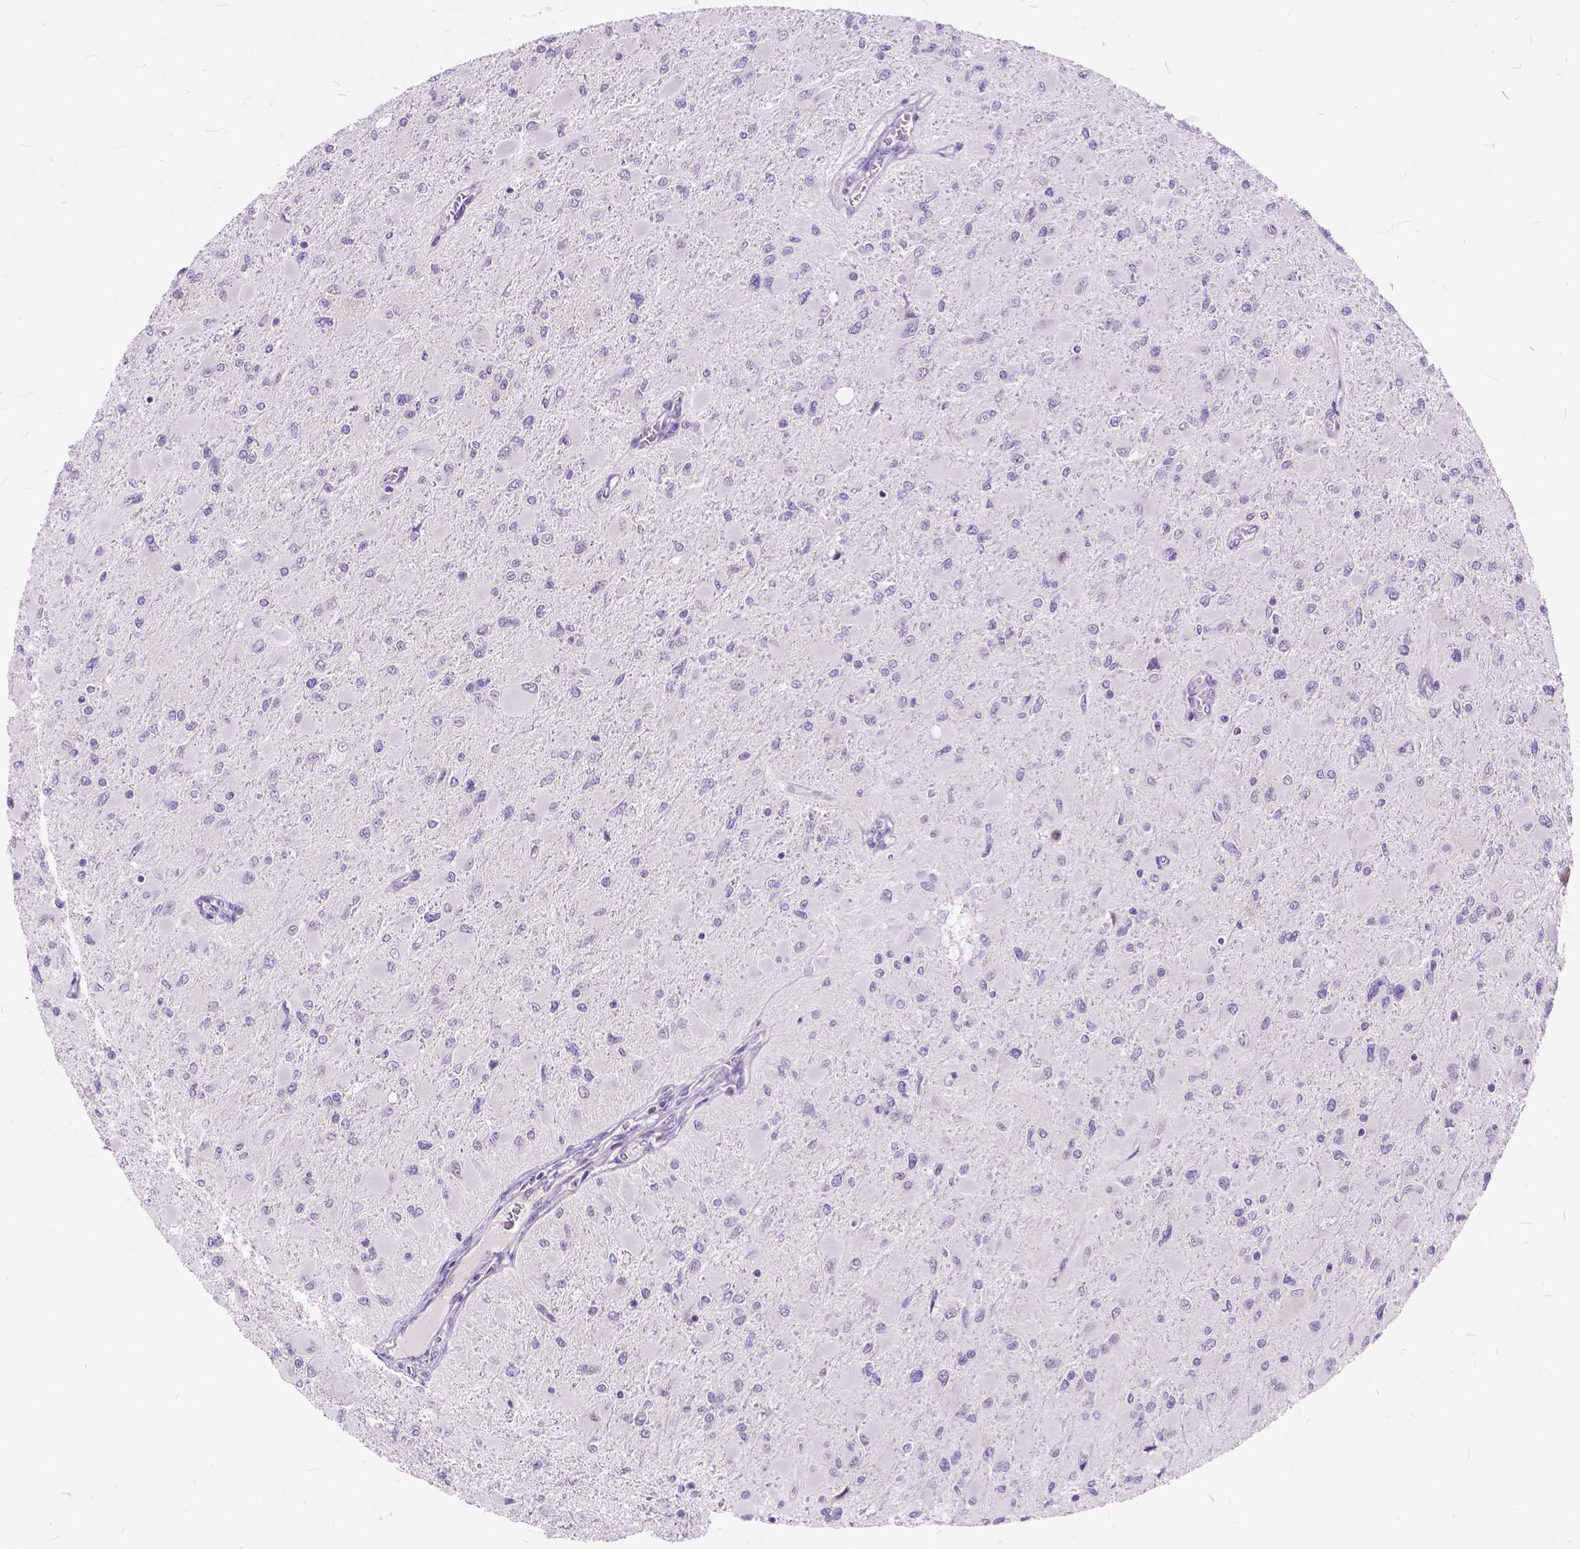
{"staining": {"intensity": "negative", "quantity": "none", "location": "none"}, "tissue": "glioma", "cell_type": "Tumor cells", "image_type": "cancer", "snomed": [{"axis": "morphology", "description": "Glioma, malignant, High grade"}, {"axis": "topography", "description": "Cerebral cortex"}], "caption": "Protein analysis of glioma exhibits no significant expression in tumor cells. The staining is performed using DAB (3,3'-diaminobenzidine) brown chromogen with nuclei counter-stained in using hematoxylin.", "gene": "MAN2C1", "patient": {"sex": "female", "age": 36}}